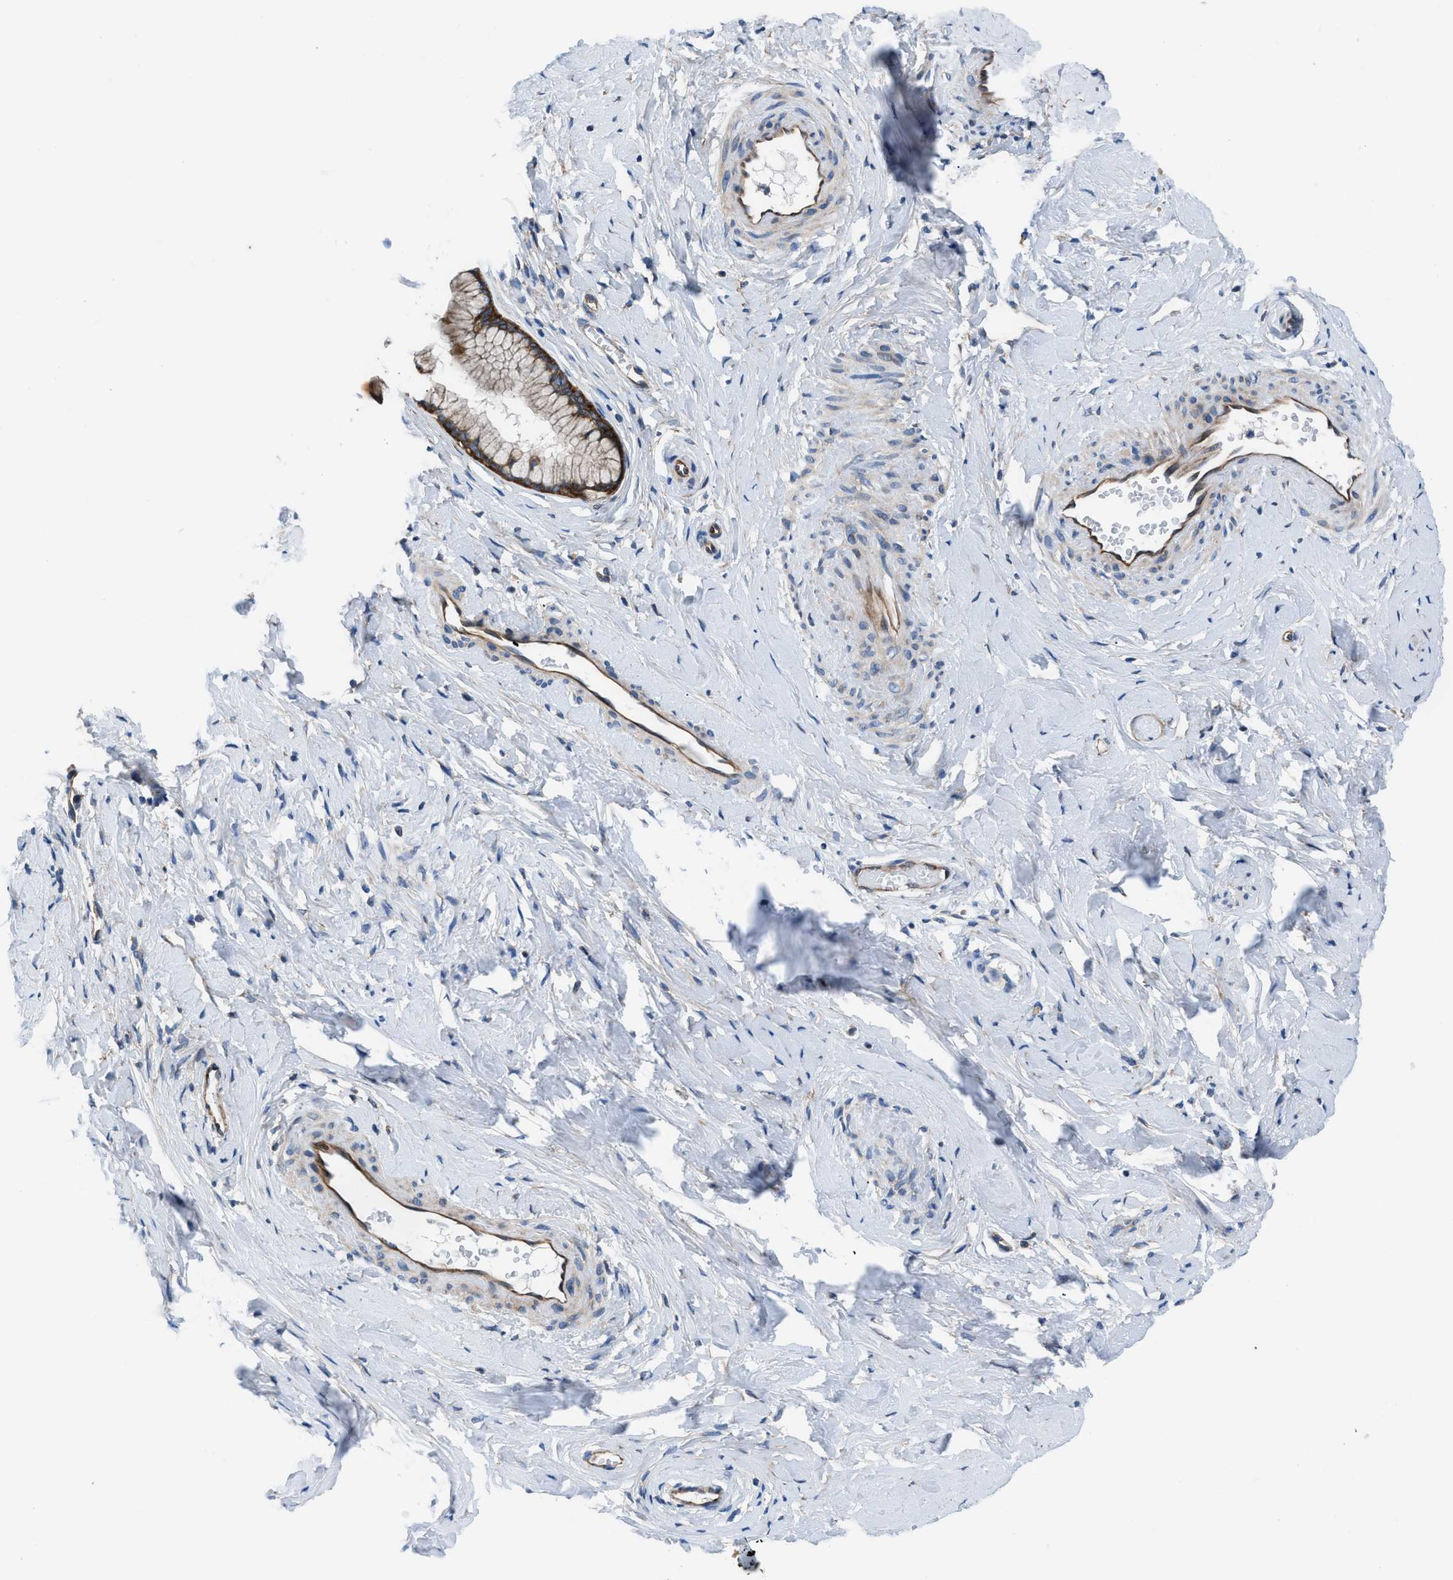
{"staining": {"intensity": "strong", "quantity": ">75%", "location": "cytoplasmic/membranous"}, "tissue": "cervix", "cell_type": "Glandular cells", "image_type": "normal", "snomed": [{"axis": "morphology", "description": "Normal tissue, NOS"}, {"axis": "topography", "description": "Cervix"}], "caption": "DAB (3,3'-diaminobenzidine) immunohistochemical staining of normal human cervix reveals strong cytoplasmic/membranous protein expression in approximately >75% of glandular cells.", "gene": "TRIP4", "patient": {"sex": "female", "age": 65}}